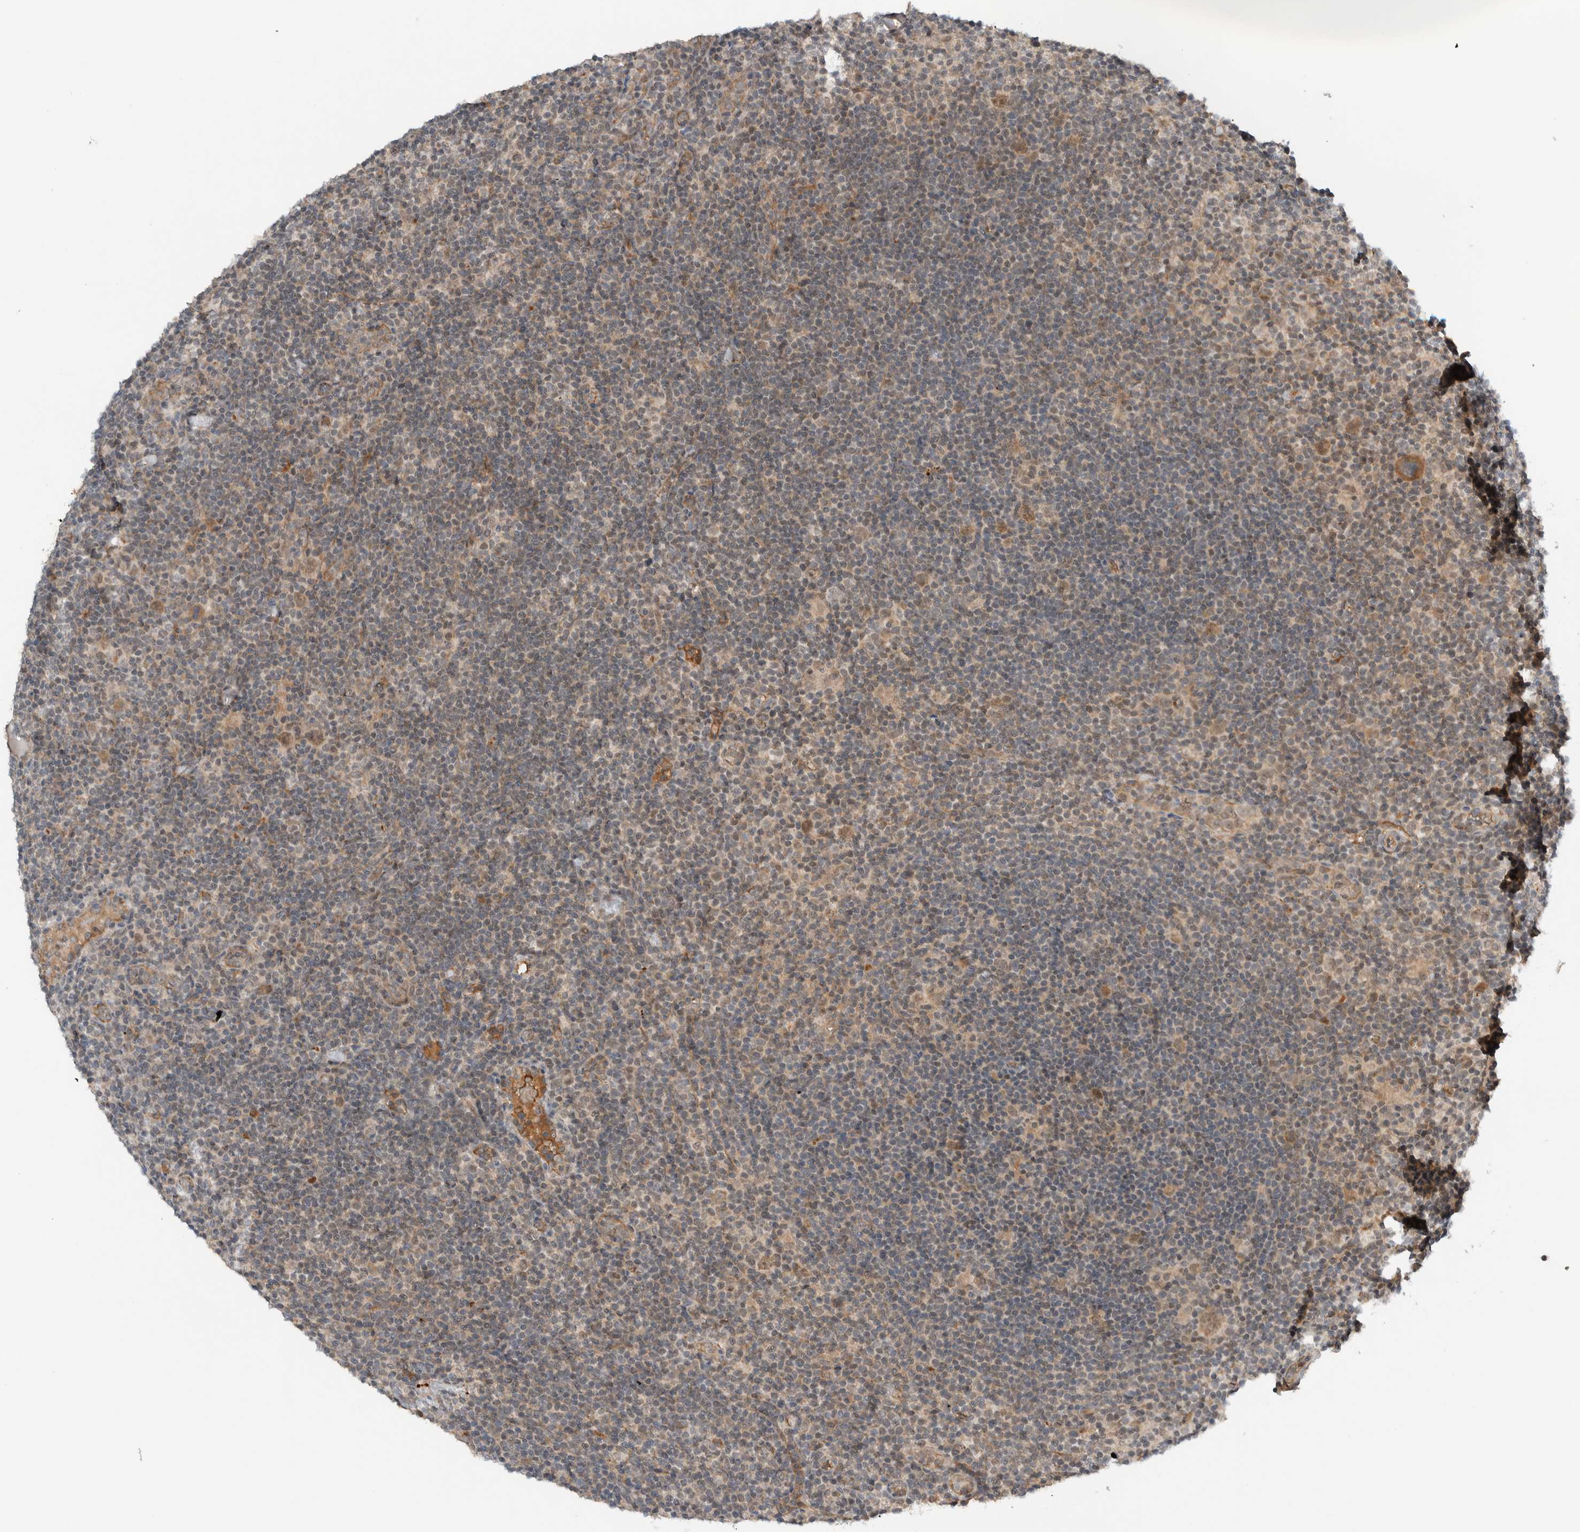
{"staining": {"intensity": "moderate", "quantity": "25%-75%", "location": "cytoplasmic/membranous"}, "tissue": "lymphoma", "cell_type": "Tumor cells", "image_type": "cancer", "snomed": [{"axis": "morphology", "description": "Hodgkin's disease, NOS"}, {"axis": "topography", "description": "Lymph node"}], "caption": "Approximately 25%-75% of tumor cells in lymphoma show moderate cytoplasmic/membranous protein expression as visualized by brown immunohistochemical staining.", "gene": "ARMC7", "patient": {"sex": "female", "age": 57}}